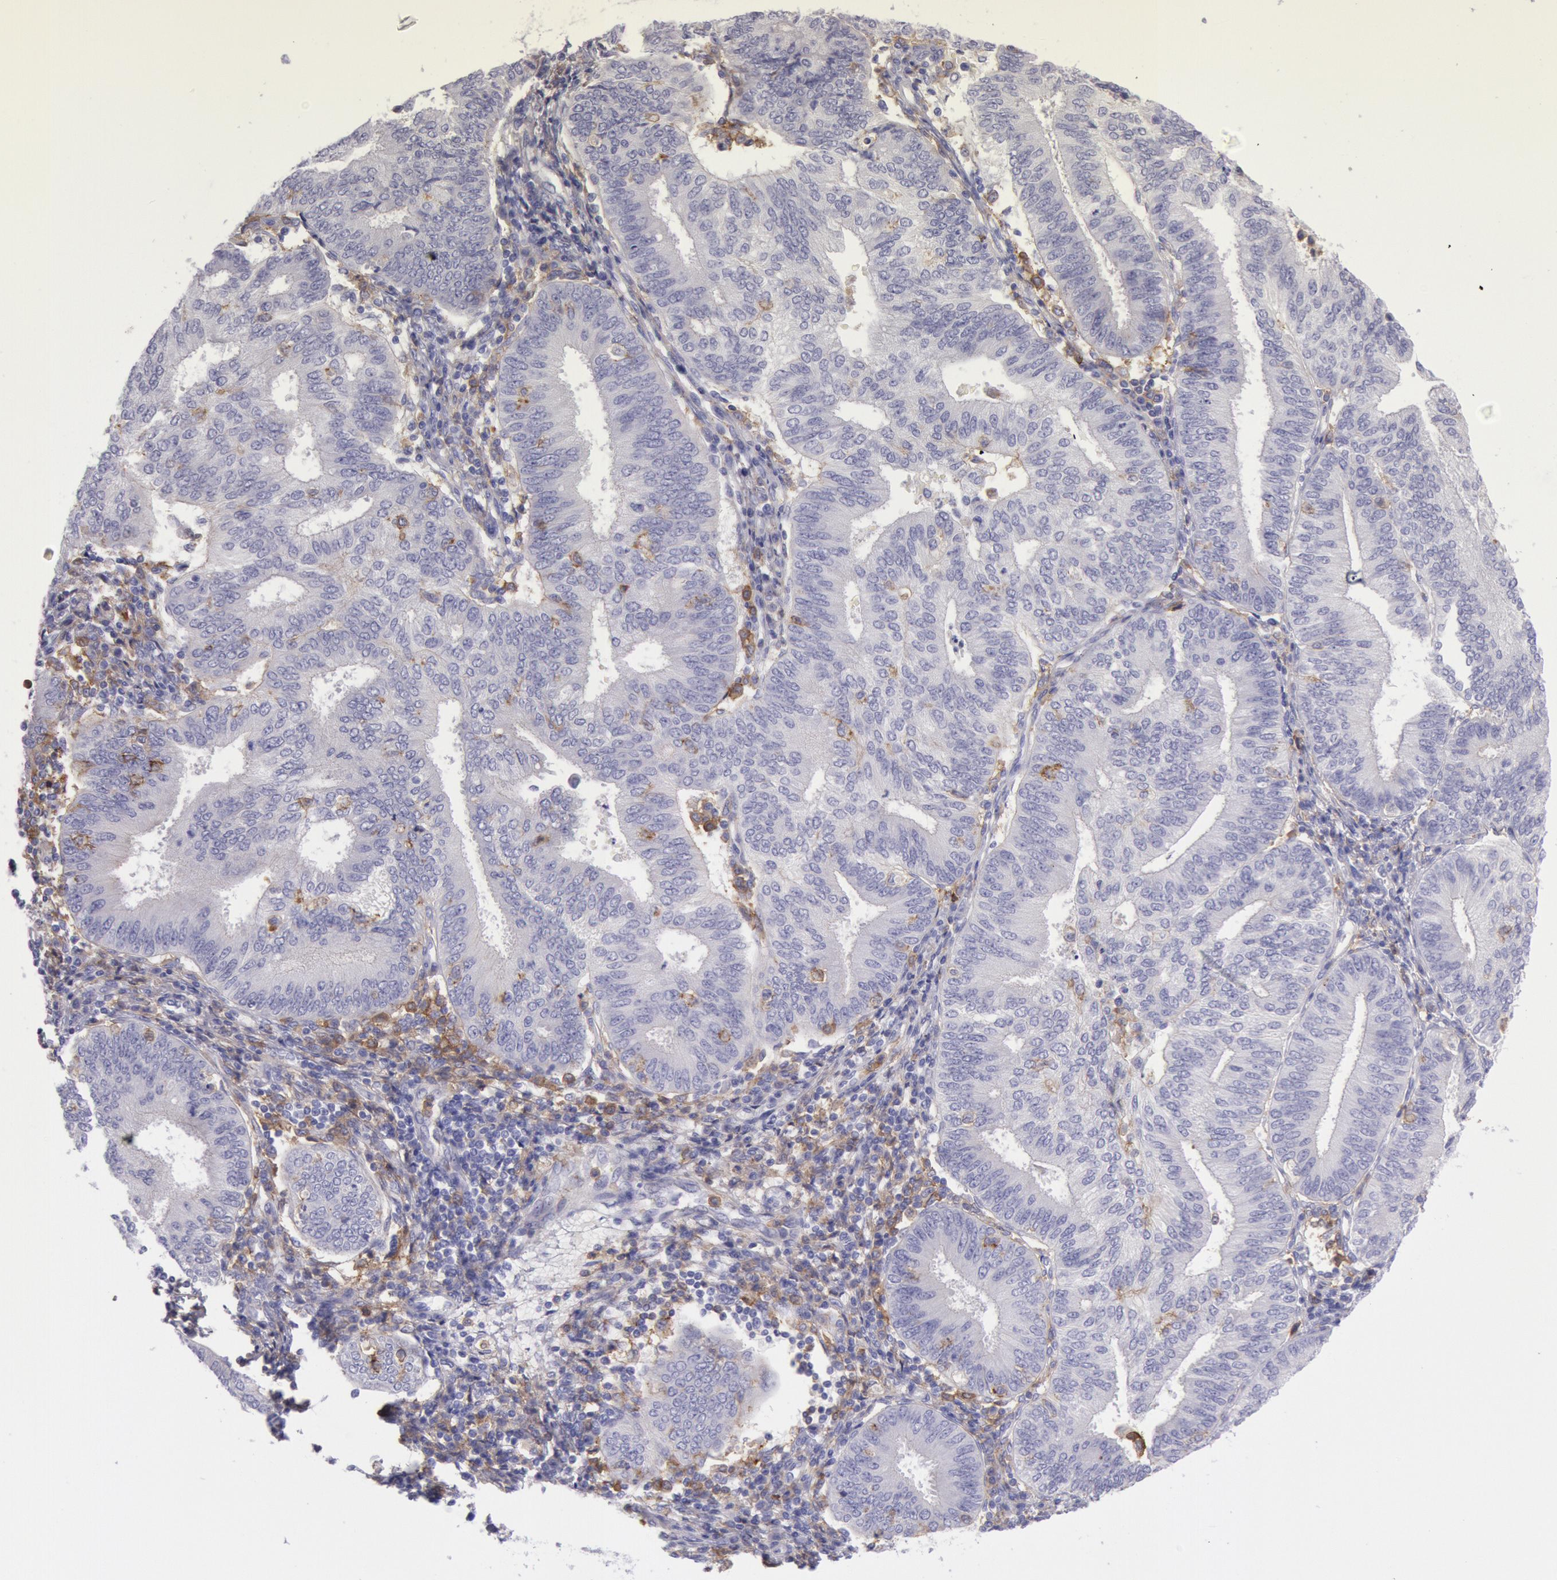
{"staining": {"intensity": "negative", "quantity": "none", "location": "none"}, "tissue": "endometrial cancer", "cell_type": "Tumor cells", "image_type": "cancer", "snomed": [{"axis": "morphology", "description": "Adenocarcinoma, NOS"}, {"axis": "topography", "description": "Endometrium"}], "caption": "An immunohistochemistry image of endometrial cancer is shown. There is no staining in tumor cells of endometrial cancer.", "gene": "LYN", "patient": {"sex": "female", "age": 55}}